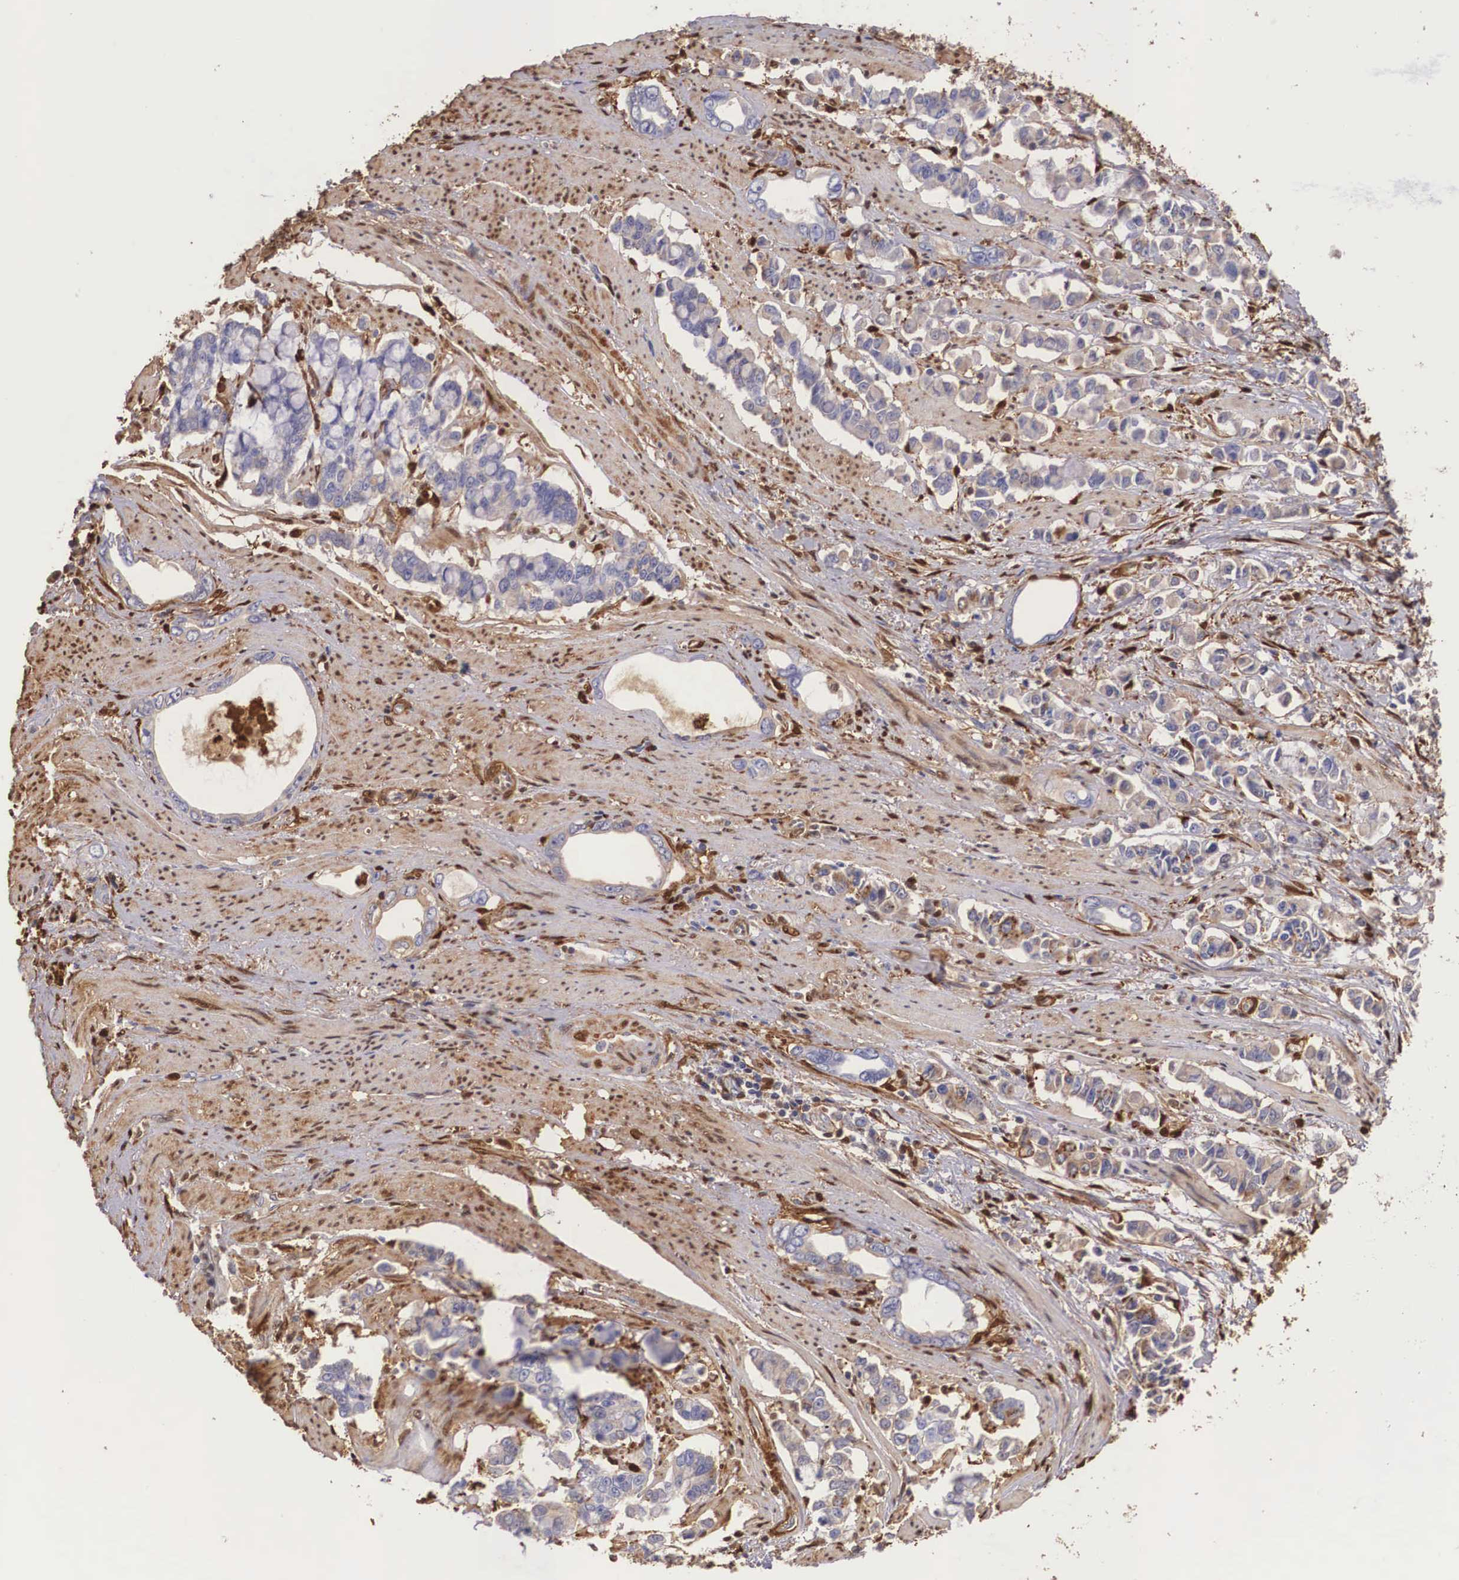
{"staining": {"intensity": "negative", "quantity": "none", "location": "none"}, "tissue": "stomach cancer", "cell_type": "Tumor cells", "image_type": "cancer", "snomed": [{"axis": "morphology", "description": "Adenocarcinoma, NOS"}, {"axis": "topography", "description": "Stomach"}], "caption": "This is an immunohistochemistry histopathology image of human stomach cancer. There is no expression in tumor cells.", "gene": "LGALS1", "patient": {"sex": "male", "age": 78}}